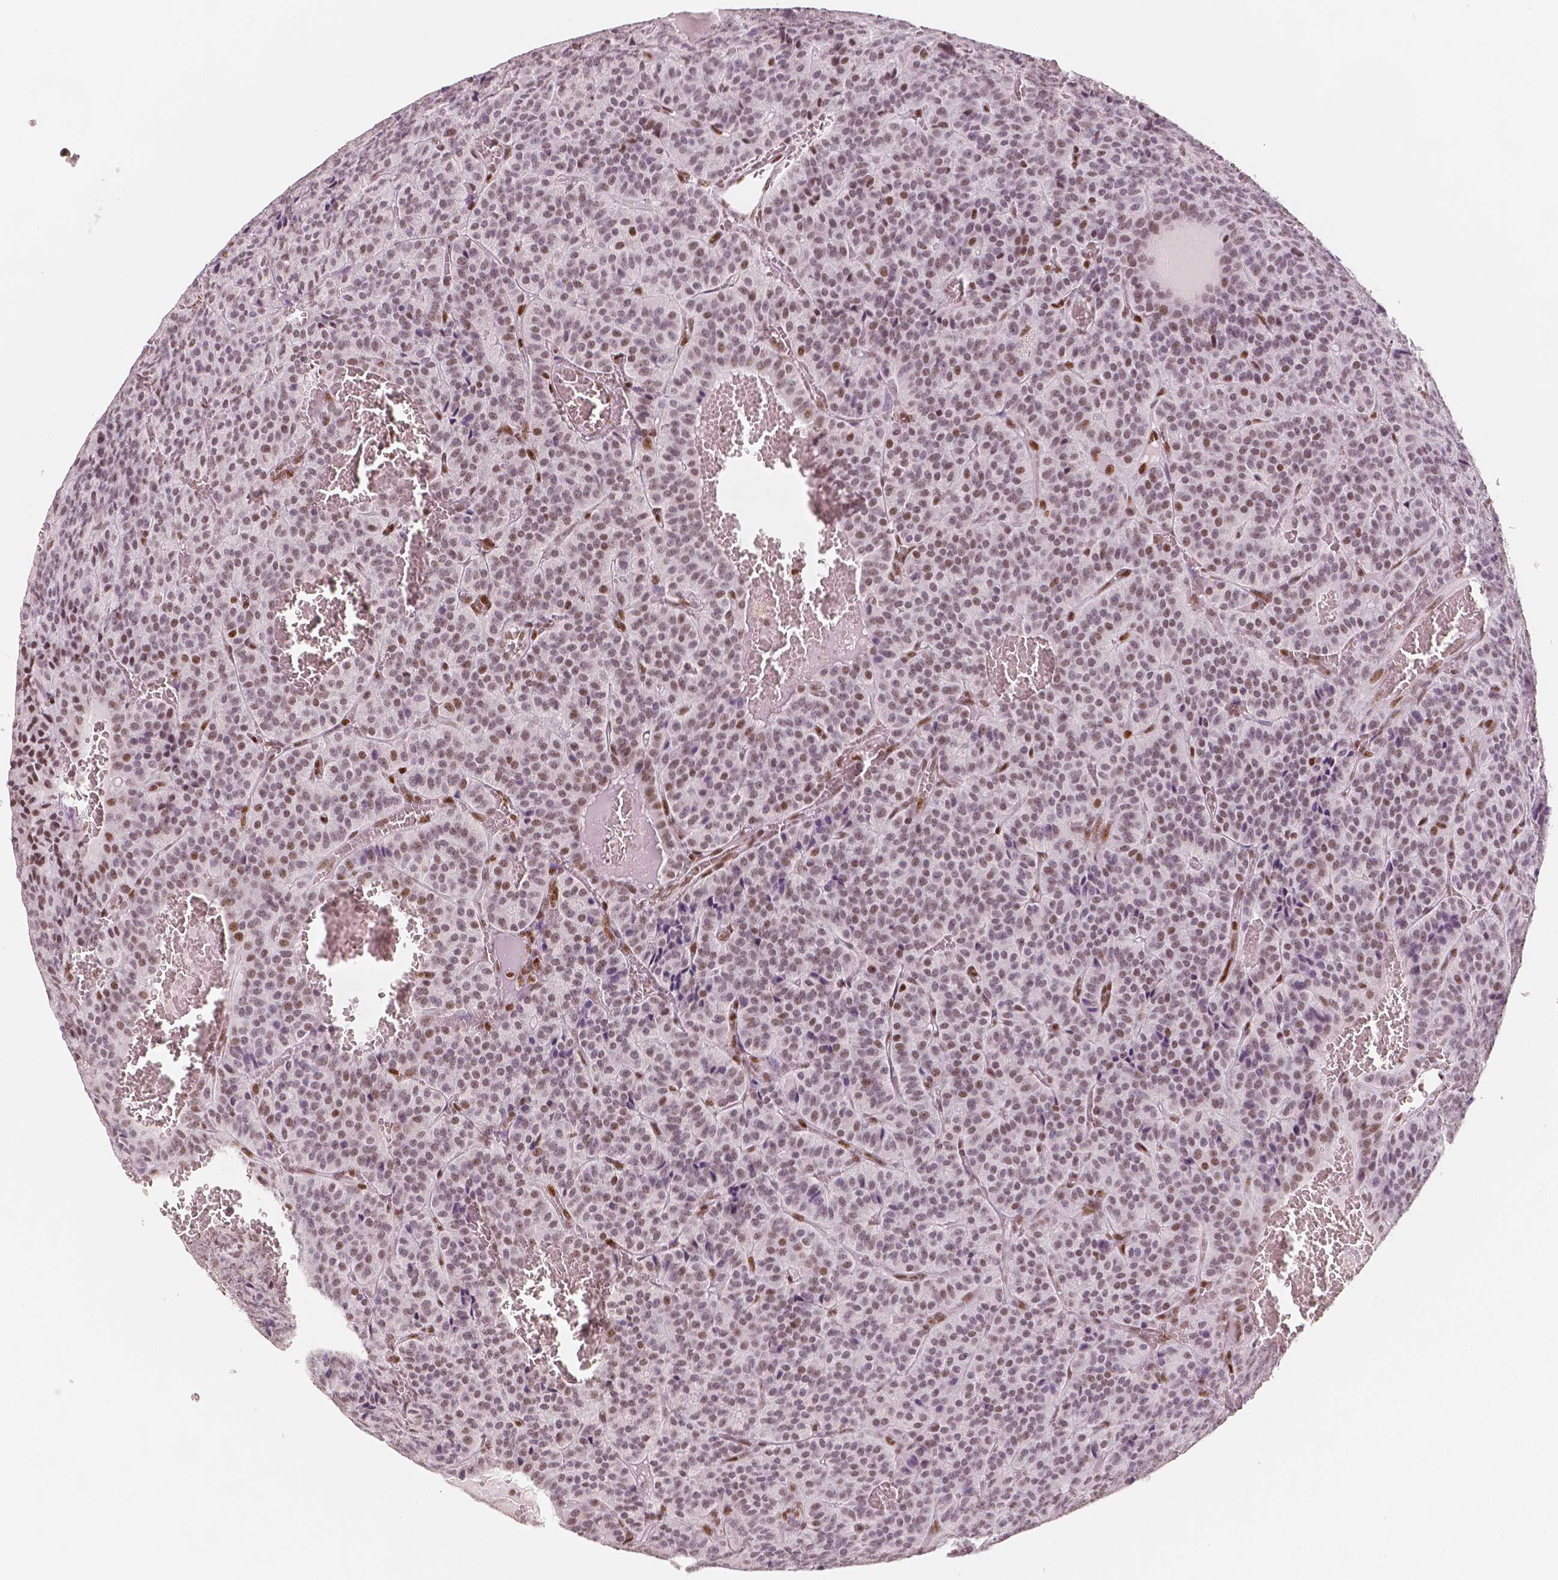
{"staining": {"intensity": "moderate", "quantity": "25%-75%", "location": "nuclear"}, "tissue": "carcinoid", "cell_type": "Tumor cells", "image_type": "cancer", "snomed": [{"axis": "morphology", "description": "Carcinoid, malignant, NOS"}, {"axis": "topography", "description": "Lung"}], "caption": "Protein expression analysis of human carcinoid reveals moderate nuclear positivity in approximately 25%-75% of tumor cells.", "gene": "HDAC1", "patient": {"sex": "male", "age": 70}}